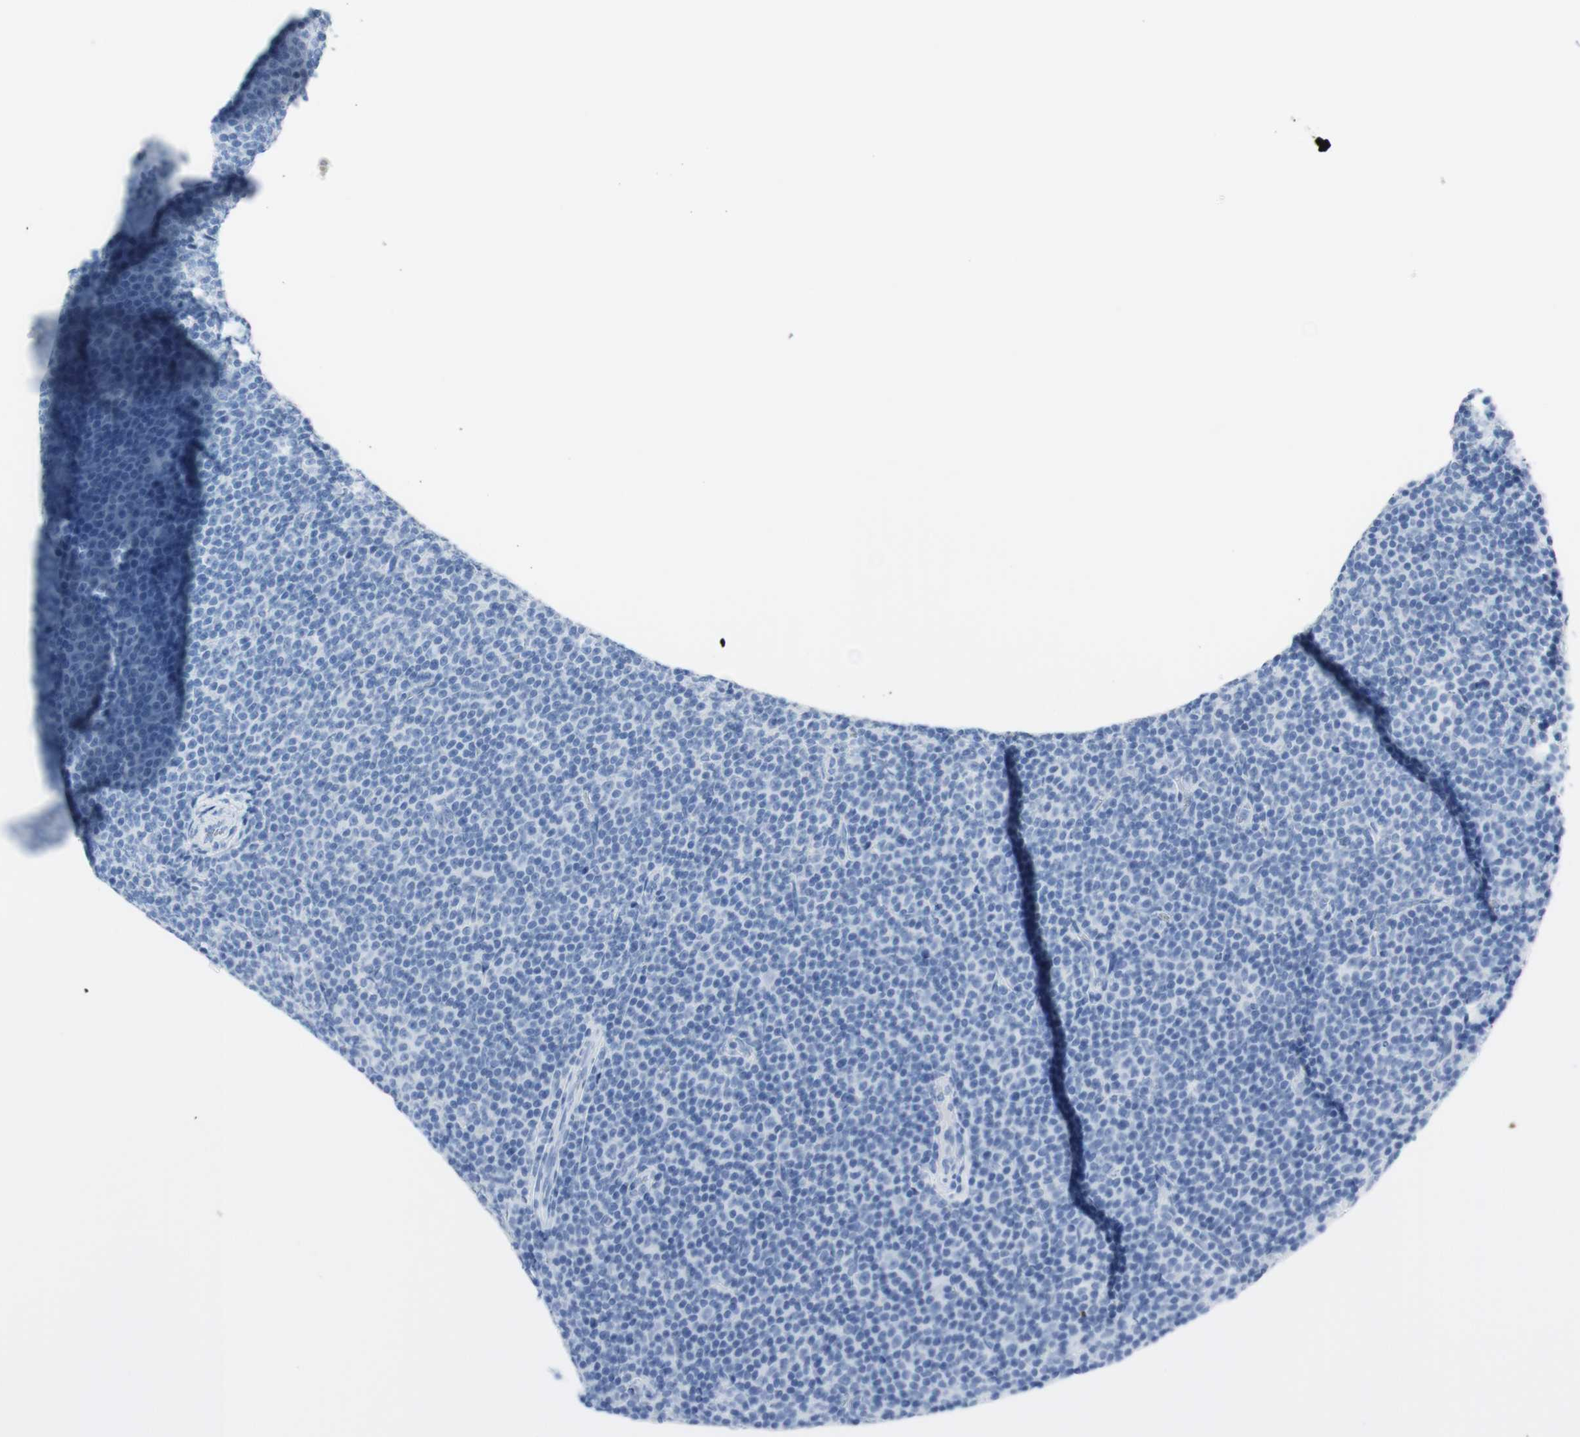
{"staining": {"intensity": "negative", "quantity": "none", "location": "none"}, "tissue": "lymphoma", "cell_type": "Tumor cells", "image_type": "cancer", "snomed": [{"axis": "morphology", "description": "Malignant lymphoma, non-Hodgkin's type, Low grade"}, {"axis": "topography", "description": "Lymph node"}], "caption": "Photomicrograph shows no protein expression in tumor cells of lymphoma tissue. (DAB immunohistochemistry (IHC) visualized using brightfield microscopy, high magnification).", "gene": "TPO", "patient": {"sex": "female", "age": 67}}